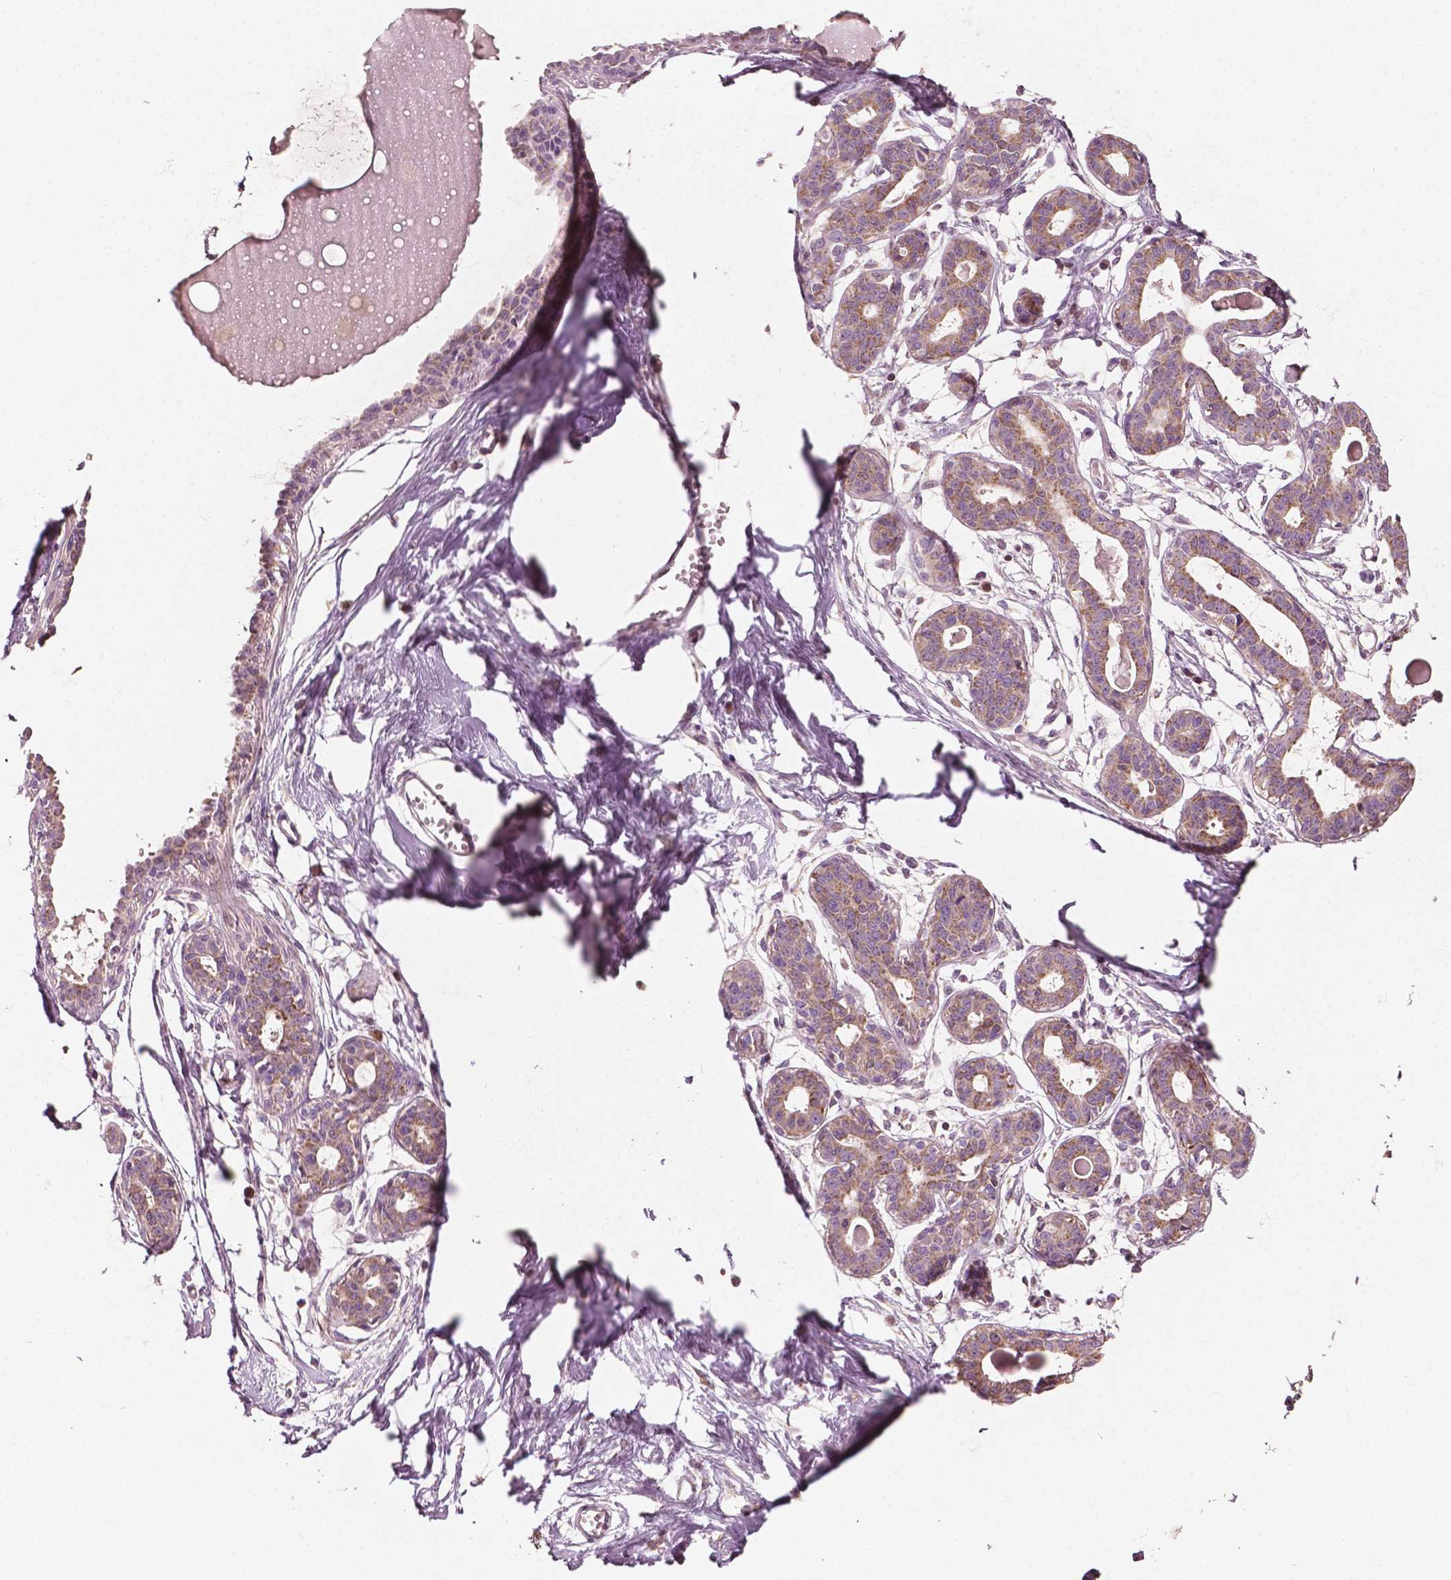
{"staining": {"intensity": "negative", "quantity": "none", "location": "none"}, "tissue": "breast", "cell_type": "Adipocytes", "image_type": "normal", "snomed": [{"axis": "morphology", "description": "Normal tissue, NOS"}, {"axis": "topography", "description": "Breast"}], "caption": "The immunohistochemistry (IHC) image has no significant expression in adipocytes of breast. (Brightfield microscopy of DAB (3,3'-diaminobenzidine) IHC at high magnification).", "gene": "MCL1", "patient": {"sex": "female", "age": 45}}